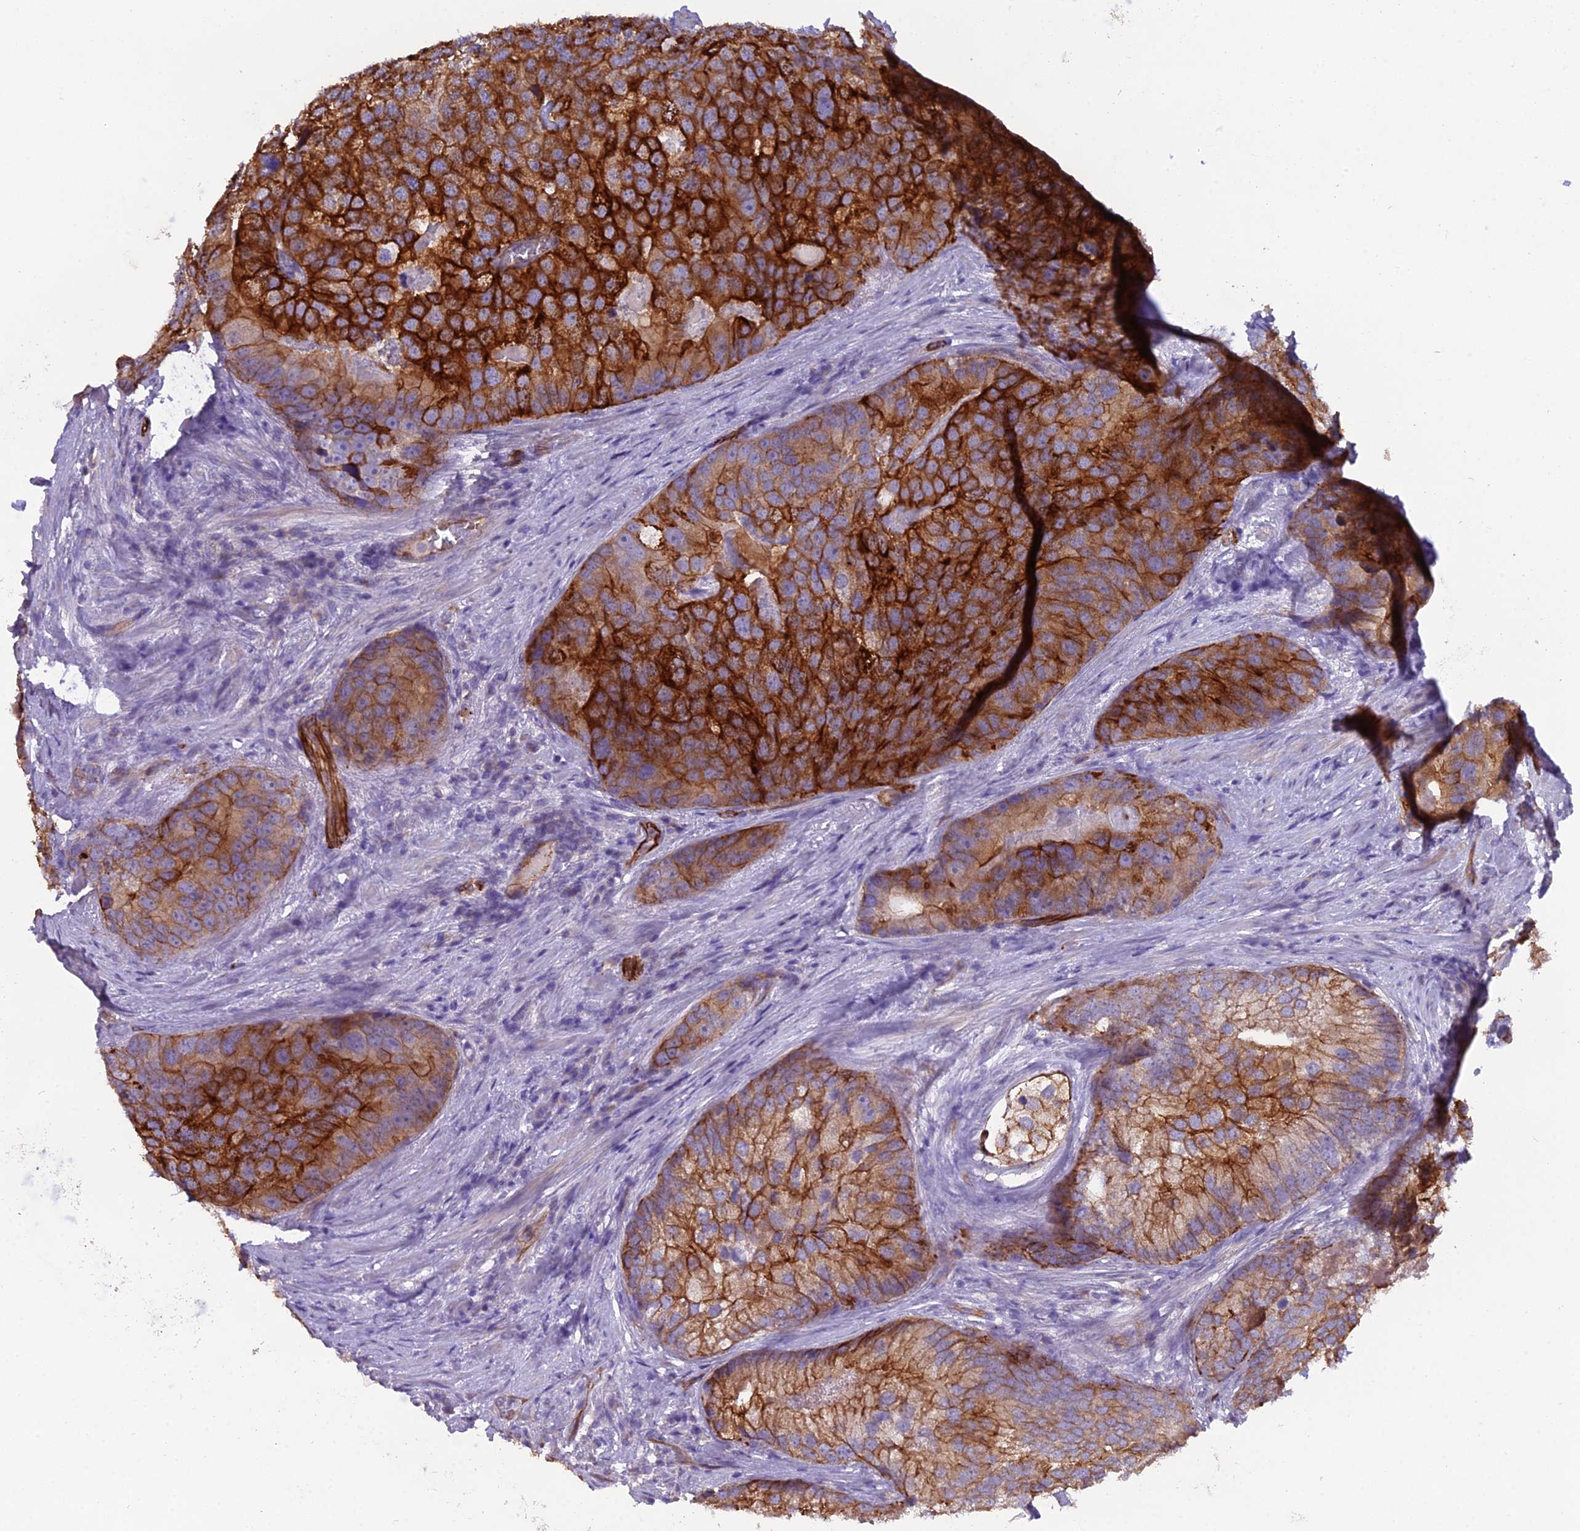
{"staining": {"intensity": "strong", "quantity": ">75%", "location": "cytoplasmic/membranous"}, "tissue": "prostate cancer", "cell_type": "Tumor cells", "image_type": "cancer", "snomed": [{"axis": "morphology", "description": "Adenocarcinoma, High grade"}, {"axis": "topography", "description": "Prostate"}], "caption": "High-power microscopy captured an IHC image of prostate cancer (adenocarcinoma (high-grade)), revealing strong cytoplasmic/membranous expression in approximately >75% of tumor cells.", "gene": "CFAP47", "patient": {"sex": "male", "age": 62}}